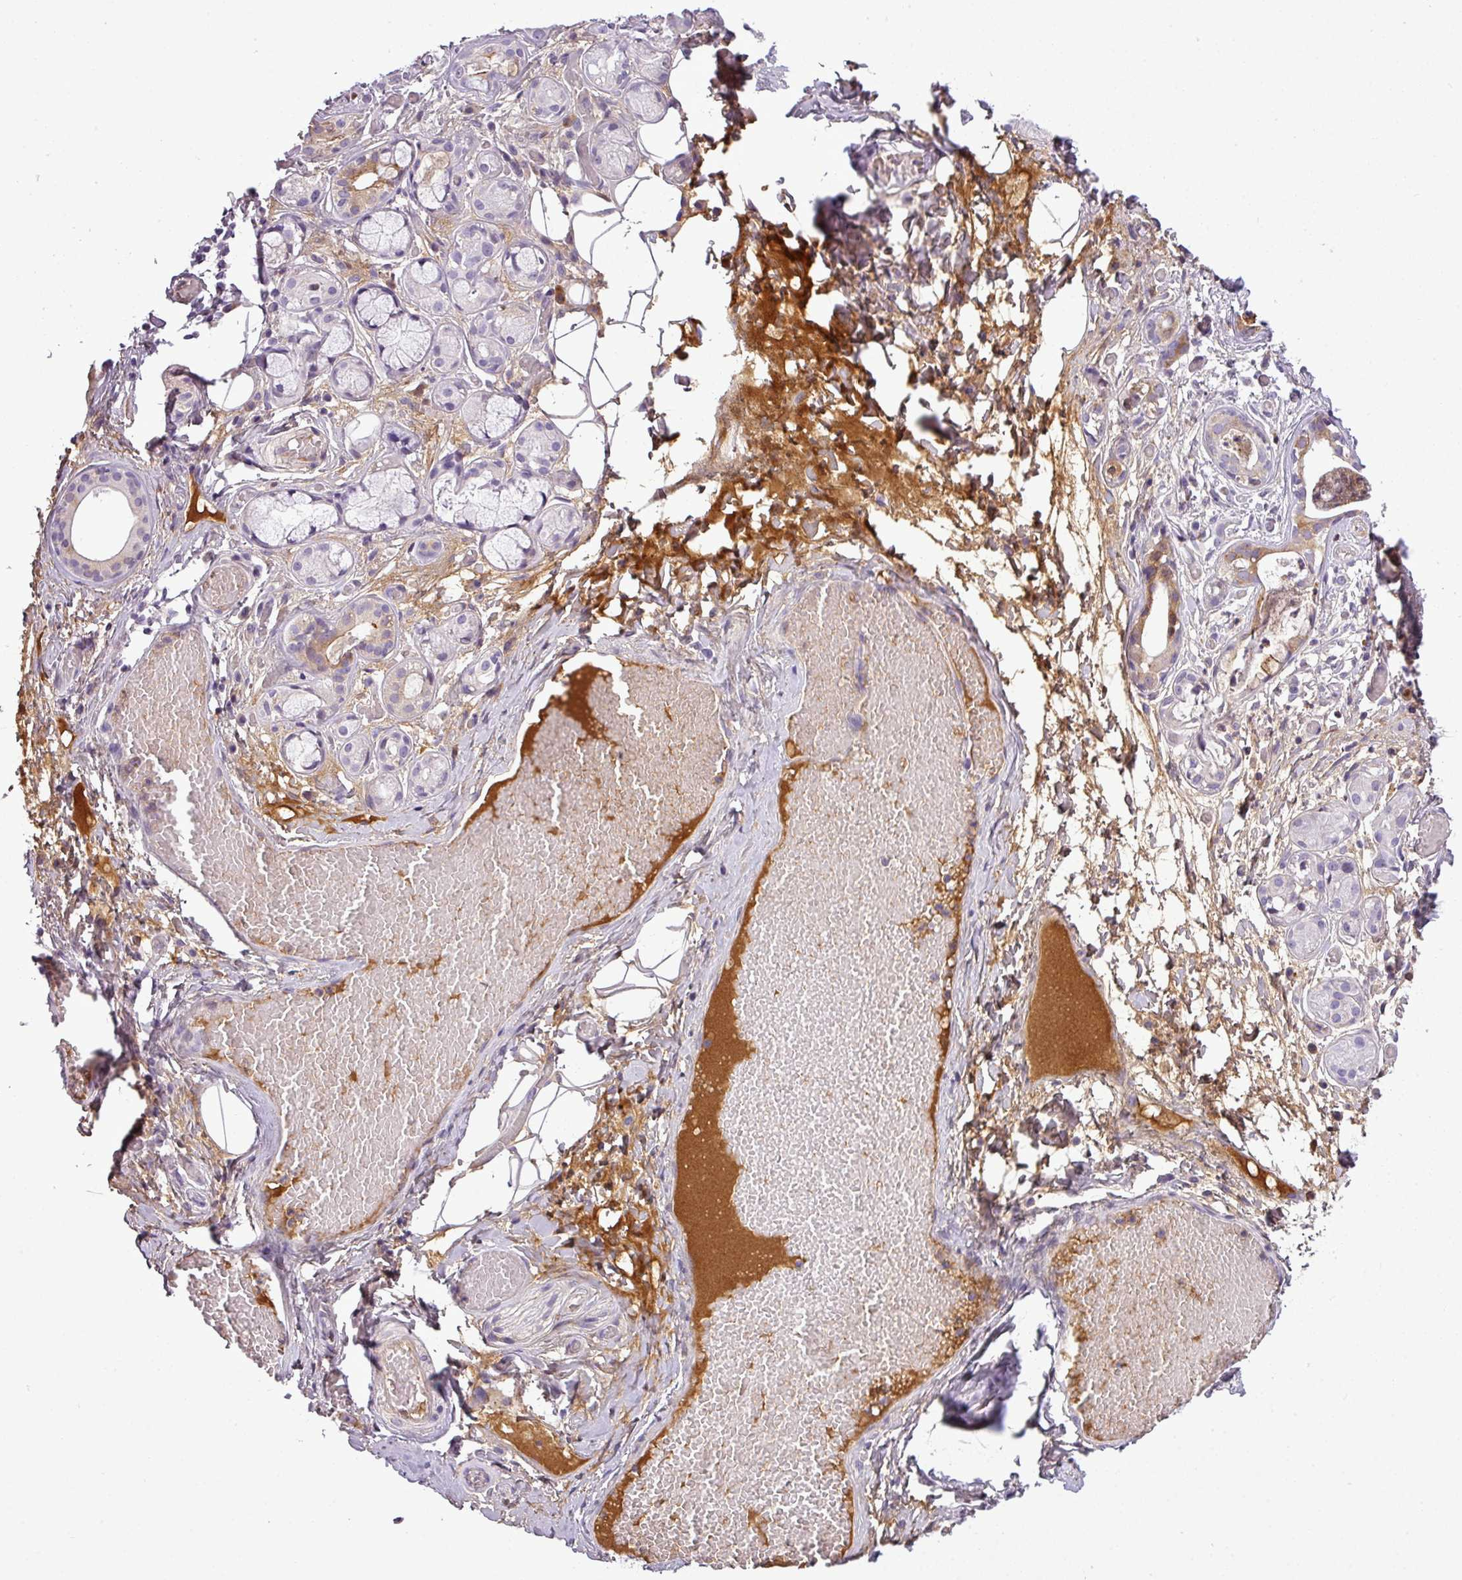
{"staining": {"intensity": "weak", "quantity": "<25%", "location": "cytoplasmic/membranous"}, "tissue": "salivary gland", "cell_type": "Glandular cells", "image_type": "normal", "snomed": [{"axis": "morphology", "description": "Normal tissue, NOS"}, {"axis": "topography", "description": "Salivary gland"}], "caption": "IHC of unremarkable human salivary gland reveals no positivity in glandular cells.", "gene": "C4A", "patient": {"sex": "male", "age": 82}}